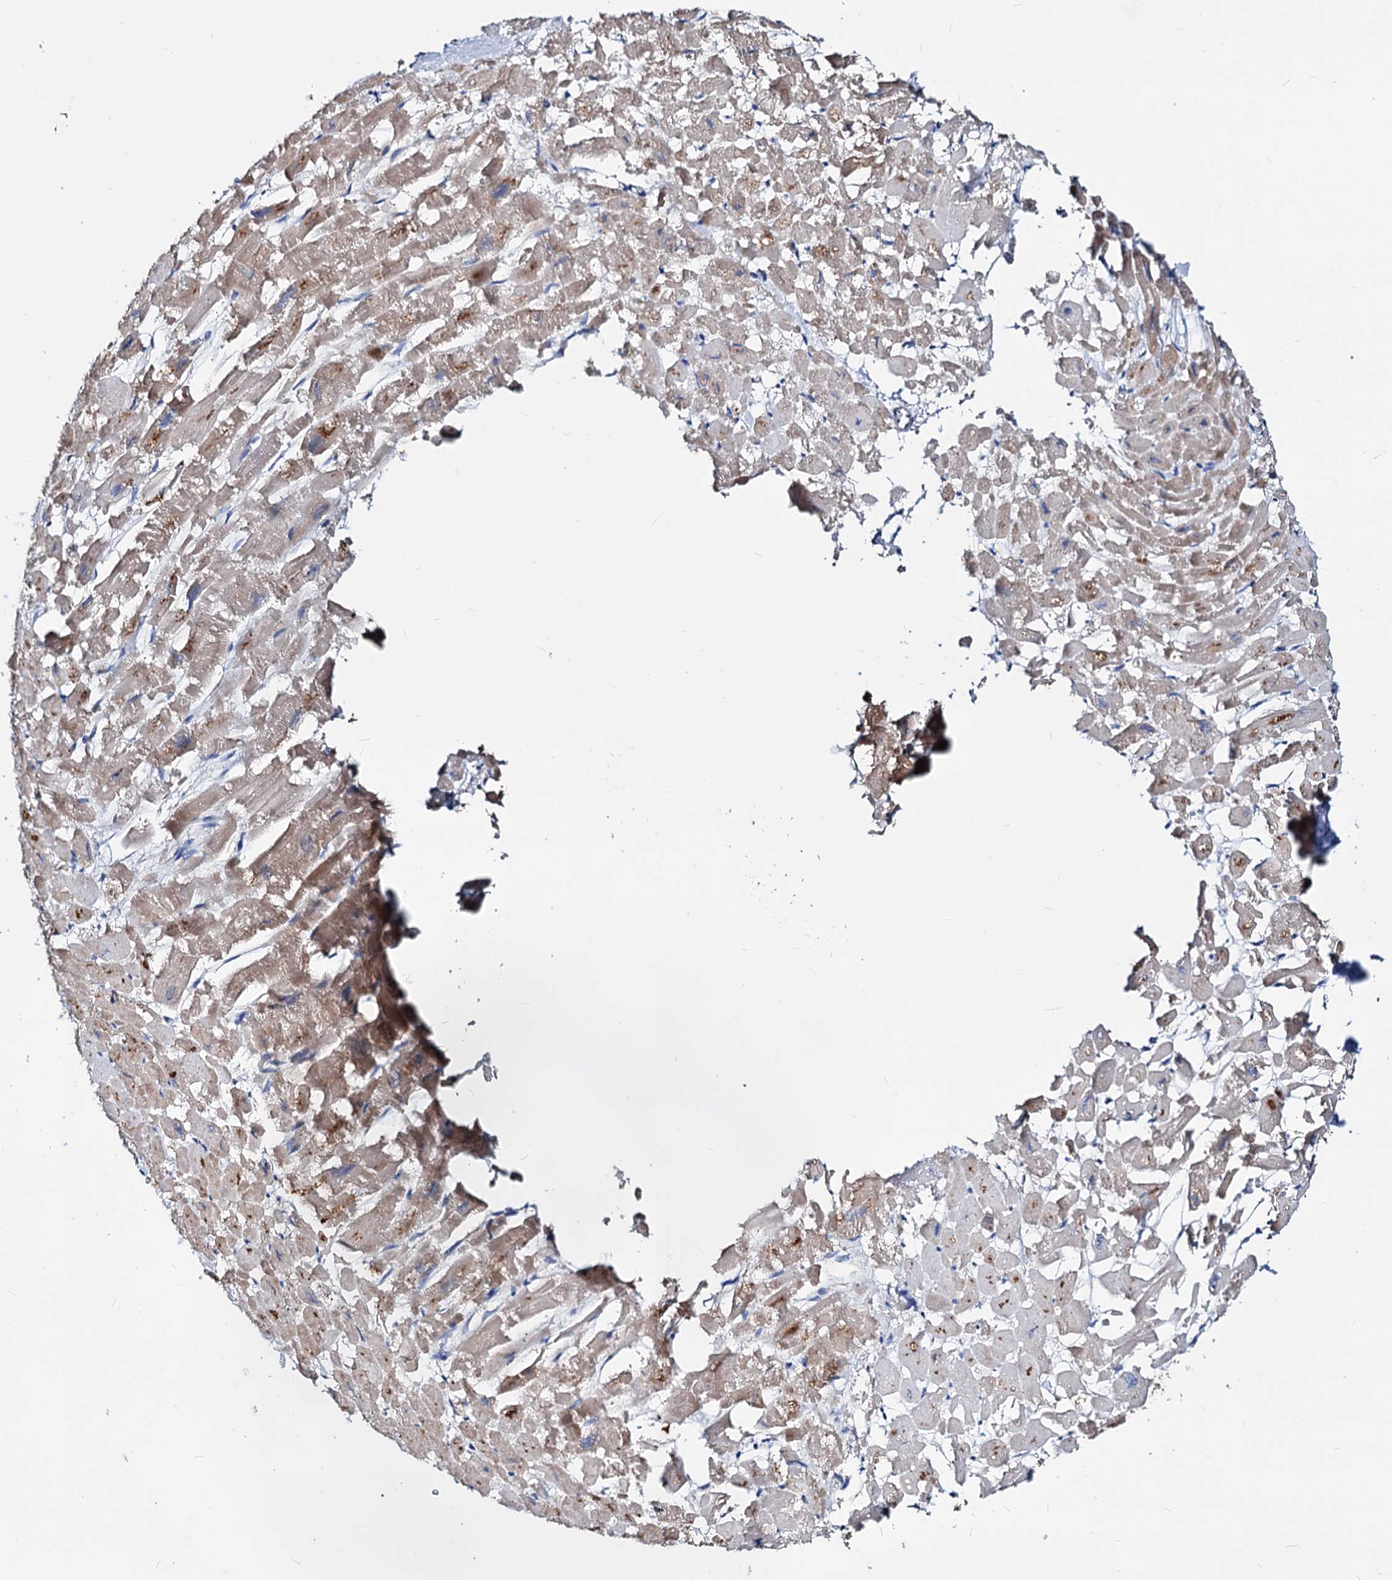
{"staining": {"intensity": "weak", "quantity": "25%-75%", "location": "cytoplasmic/membranous"}, "tissue": "heart muscle", "cell_type": "Cardiomyocytes", "image_type": "normal", "snomed": [{"axis": "morphology", "description": "Normal tissue, NOS"}, {"axis": "topography", "description": "Heart"}], "caption": "High-magnification brightfield microscopy of unremarkable heart muscle stained with DAB (brown) and counterstained with hematoxylin (blue). cardiomyocytes exhibit weak cytoplasmic/membranous expression is seen in approximately25%-75% of cells. Using DAB (brown) and hematoxylin (blue) stains, captured at high magnification using brightfield microscopy.", "gene": "ACY3", "patient": {"sex": "male", "age": 54}}